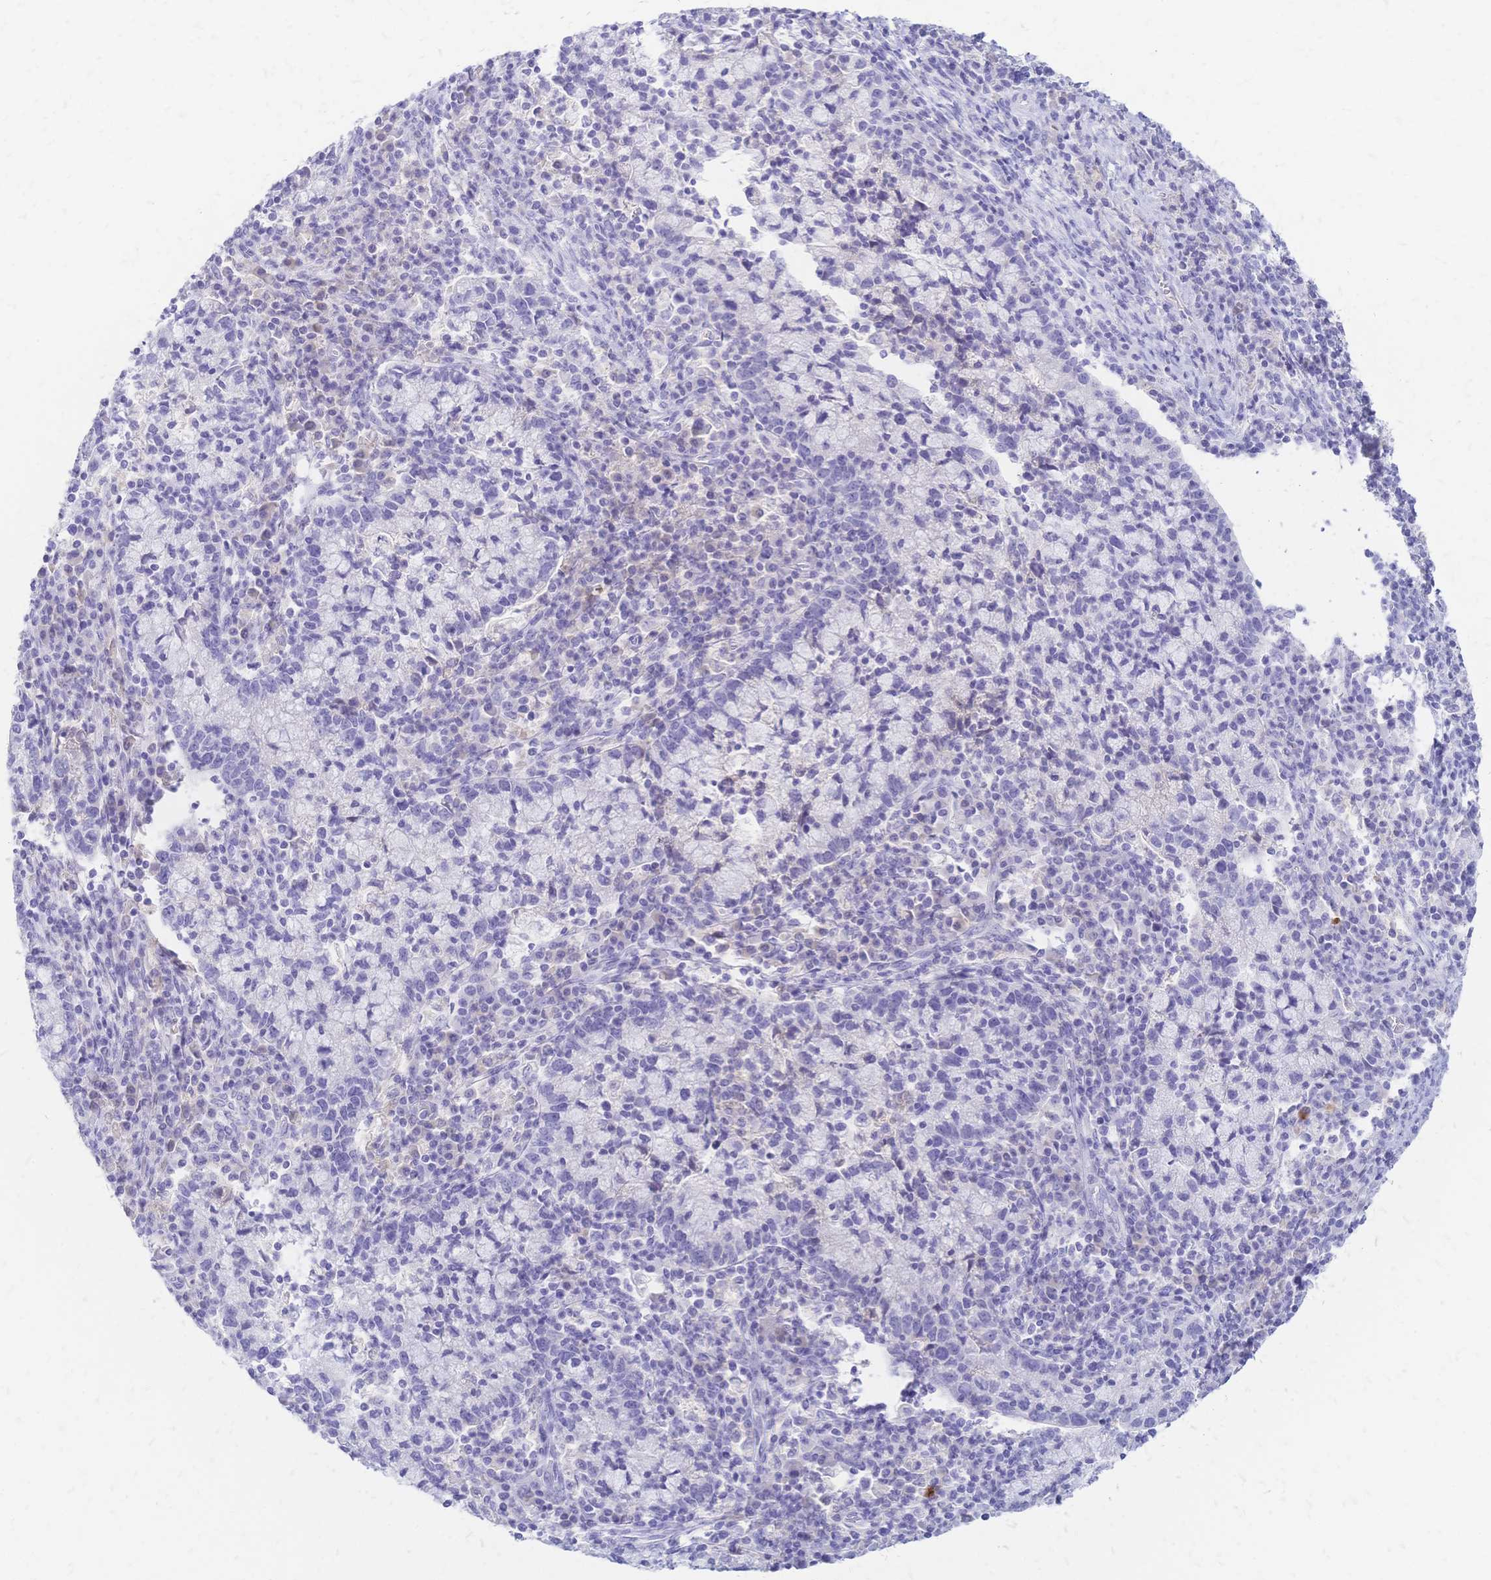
{"staining": {"intensity": "negative", "quantity": "none", "location": "none"}, "tissue": "cervical cancer", "cell_type": "Tumor cells", "image_type": "cancer", "snomed": [{"axis": "morphology", "description": "Normal tissue, NOS"}, {"axis": "morphology", "description": "Adenocarcinoma, NOS"}, {"axis": "topography", "description": "Cervix"}], "caption": "Adenocarcinoma (cervical) was stained to show a protein in brown. There is no significant staining in tumor cells. (Stains: DAB (3,3'-diaminobenzidine) IHC with hematoxylin counter stain, Microscopy: brightfield microscopy at high magnification).", "gene": "FA2H", "patient": {"sex": "female", "age": 44}}